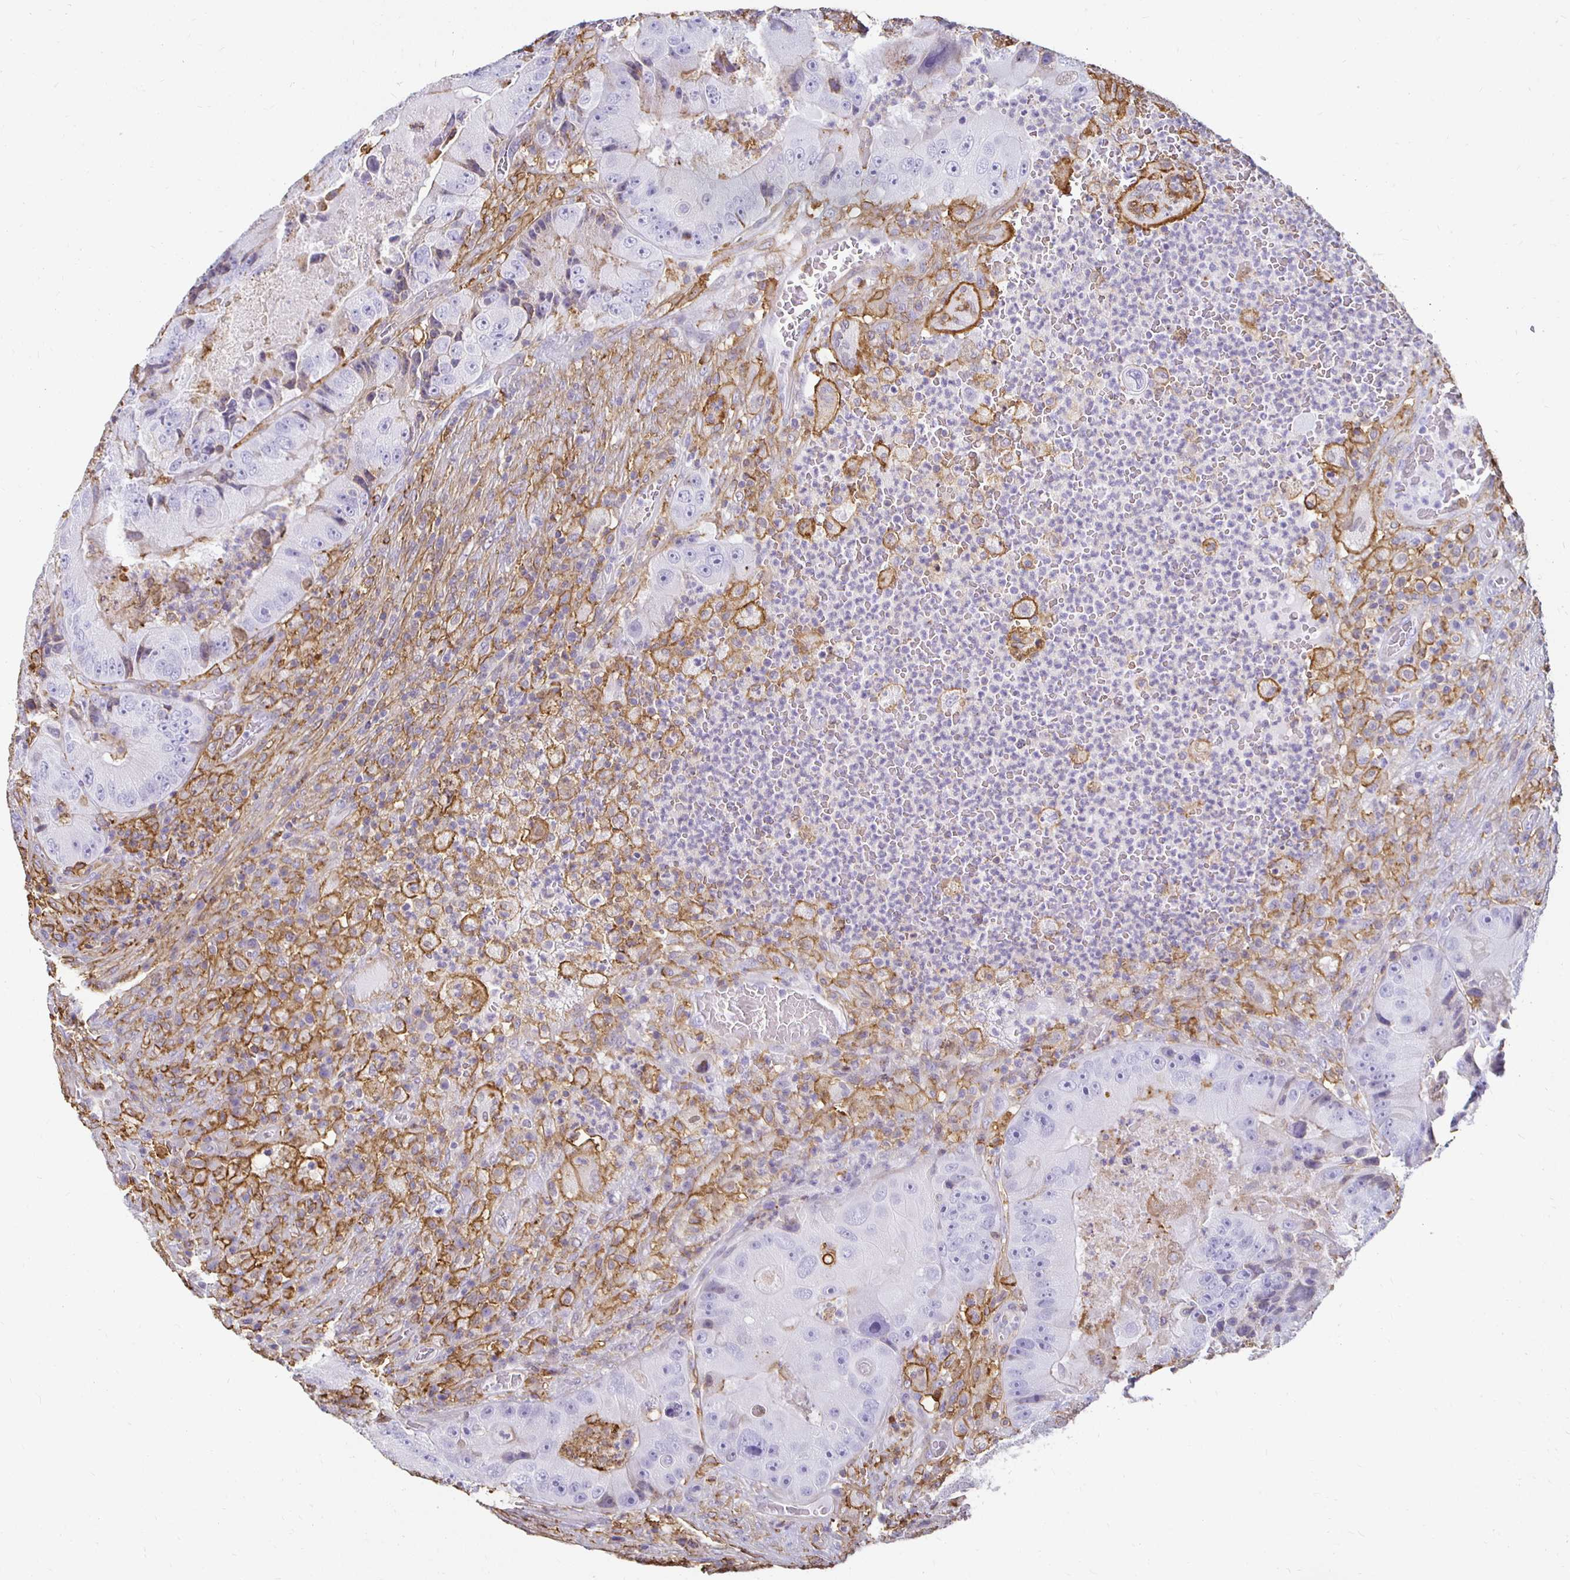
{"staining": {"intensity": "negative", "quantity": "none", "location": "none"}, "tissue": "colorectal cancer", "cell_type": "Tumor cells", "image_type": "cancer", "snomed": [{"axis": "morphology", "description": "Adenocarcinoma, NOS"}, {"axis": "topography", "description": "Colon"}], "caption": "The micrograph shows no significant staining in tumor cells of colorectal cancer.", "gene": "TAS1R3", "patient": {"sex": "female", "age": 86}}